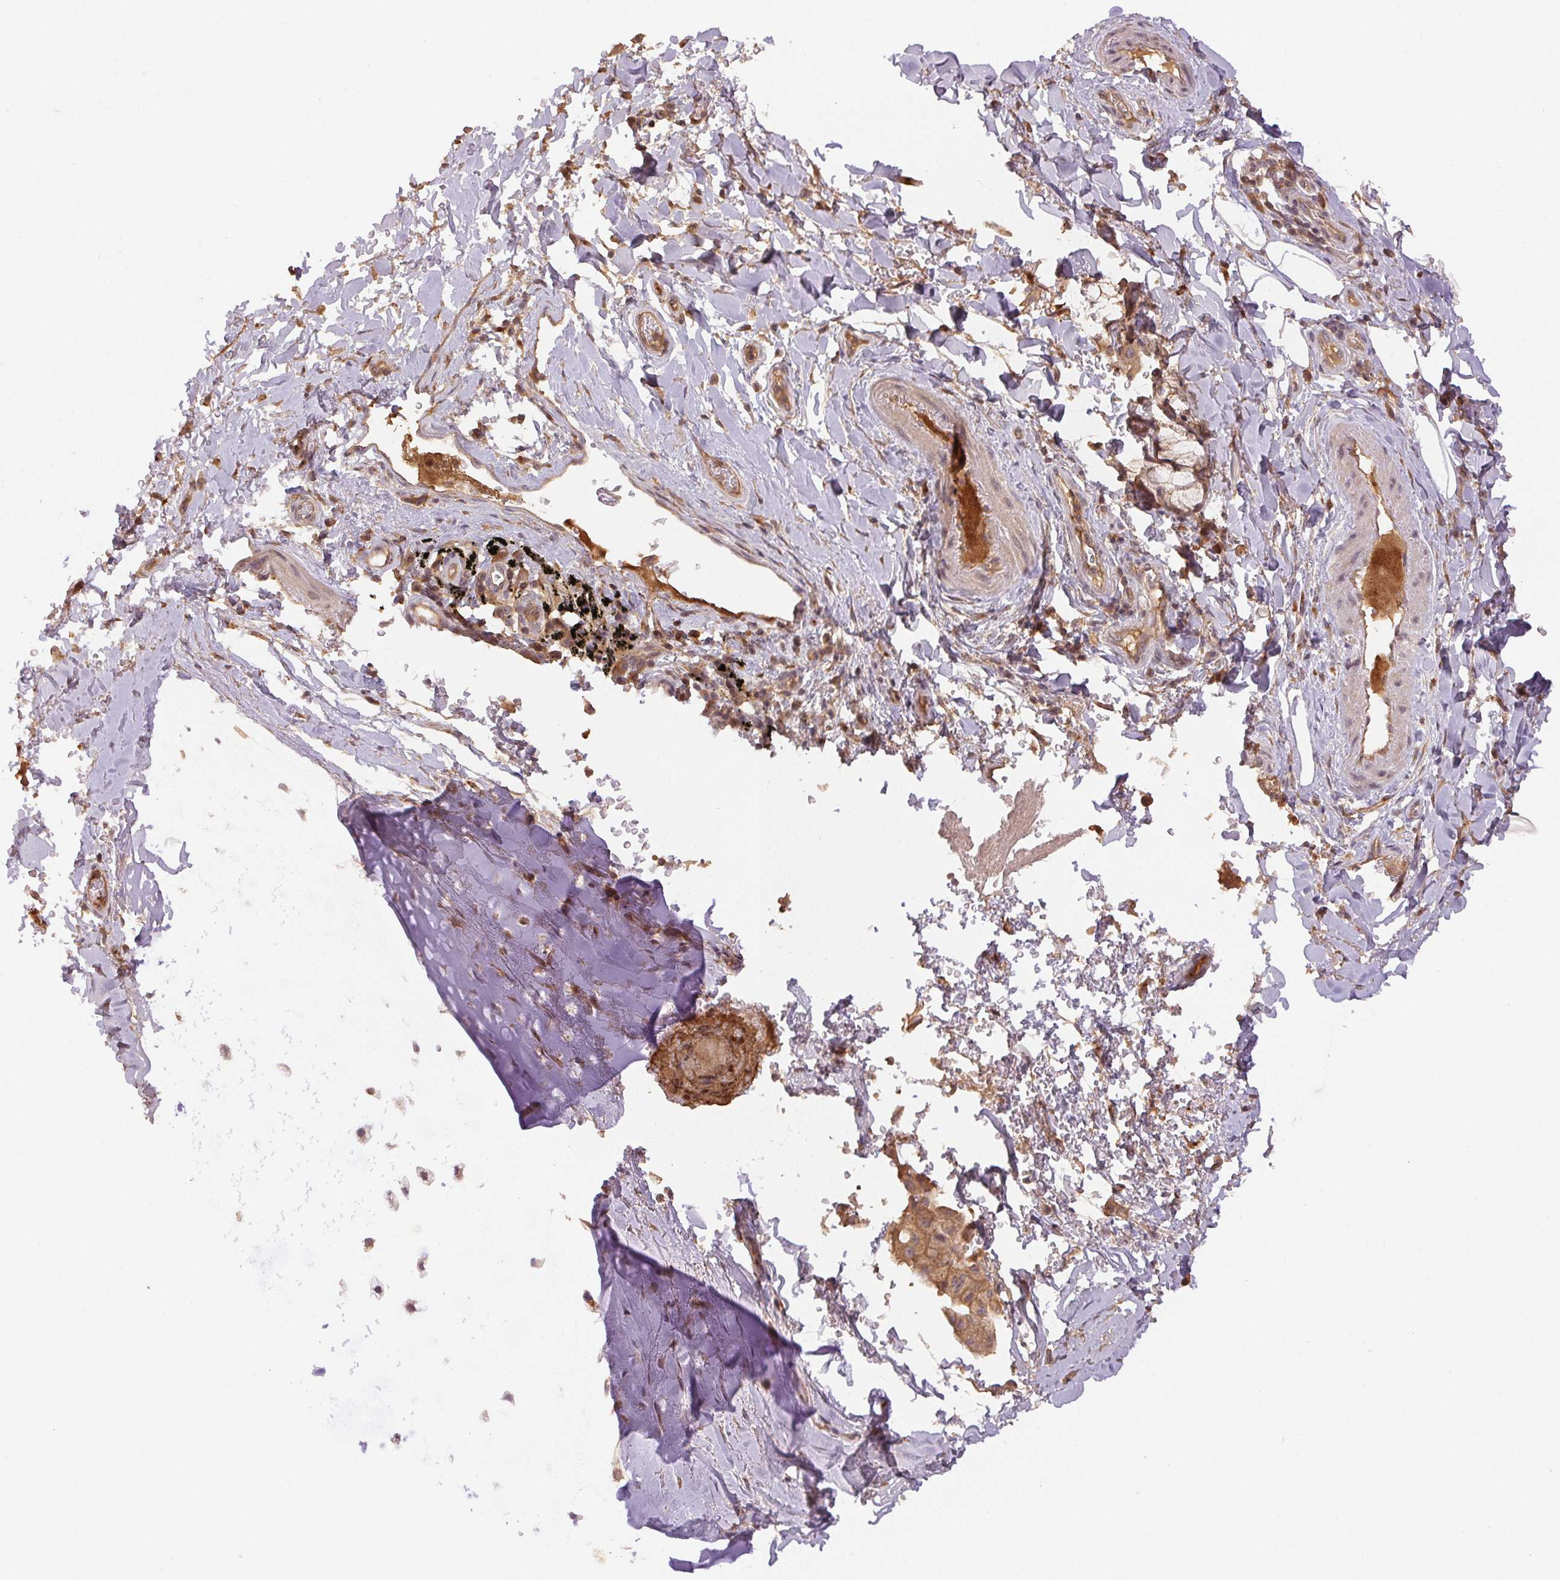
{"staining": {"intensity": "moderate", "quantity": "25%-75%", "location": "cytoplasmic/membranous"}, "tissue": "adipose tissue", "cell_type": "Adipocytes", "image_type": "normal", "snomed": [{"axis": "morphology", "description": "Normal tissue, NOS"}, {"axis": "topography", "description": "Cartilage tissue"}, {"axis": "topography", "description": "Bronchus"}], "caption": "A high-resolution image shows immunohistochemistry (IHC) staining of benign adipose tissue, which displays moderate cytoplasmic/membranous expression in about 25%-75% of adipocytes.", "gene": "MAPKAPK2", "patient": {"sex": "male", "age": 64}}